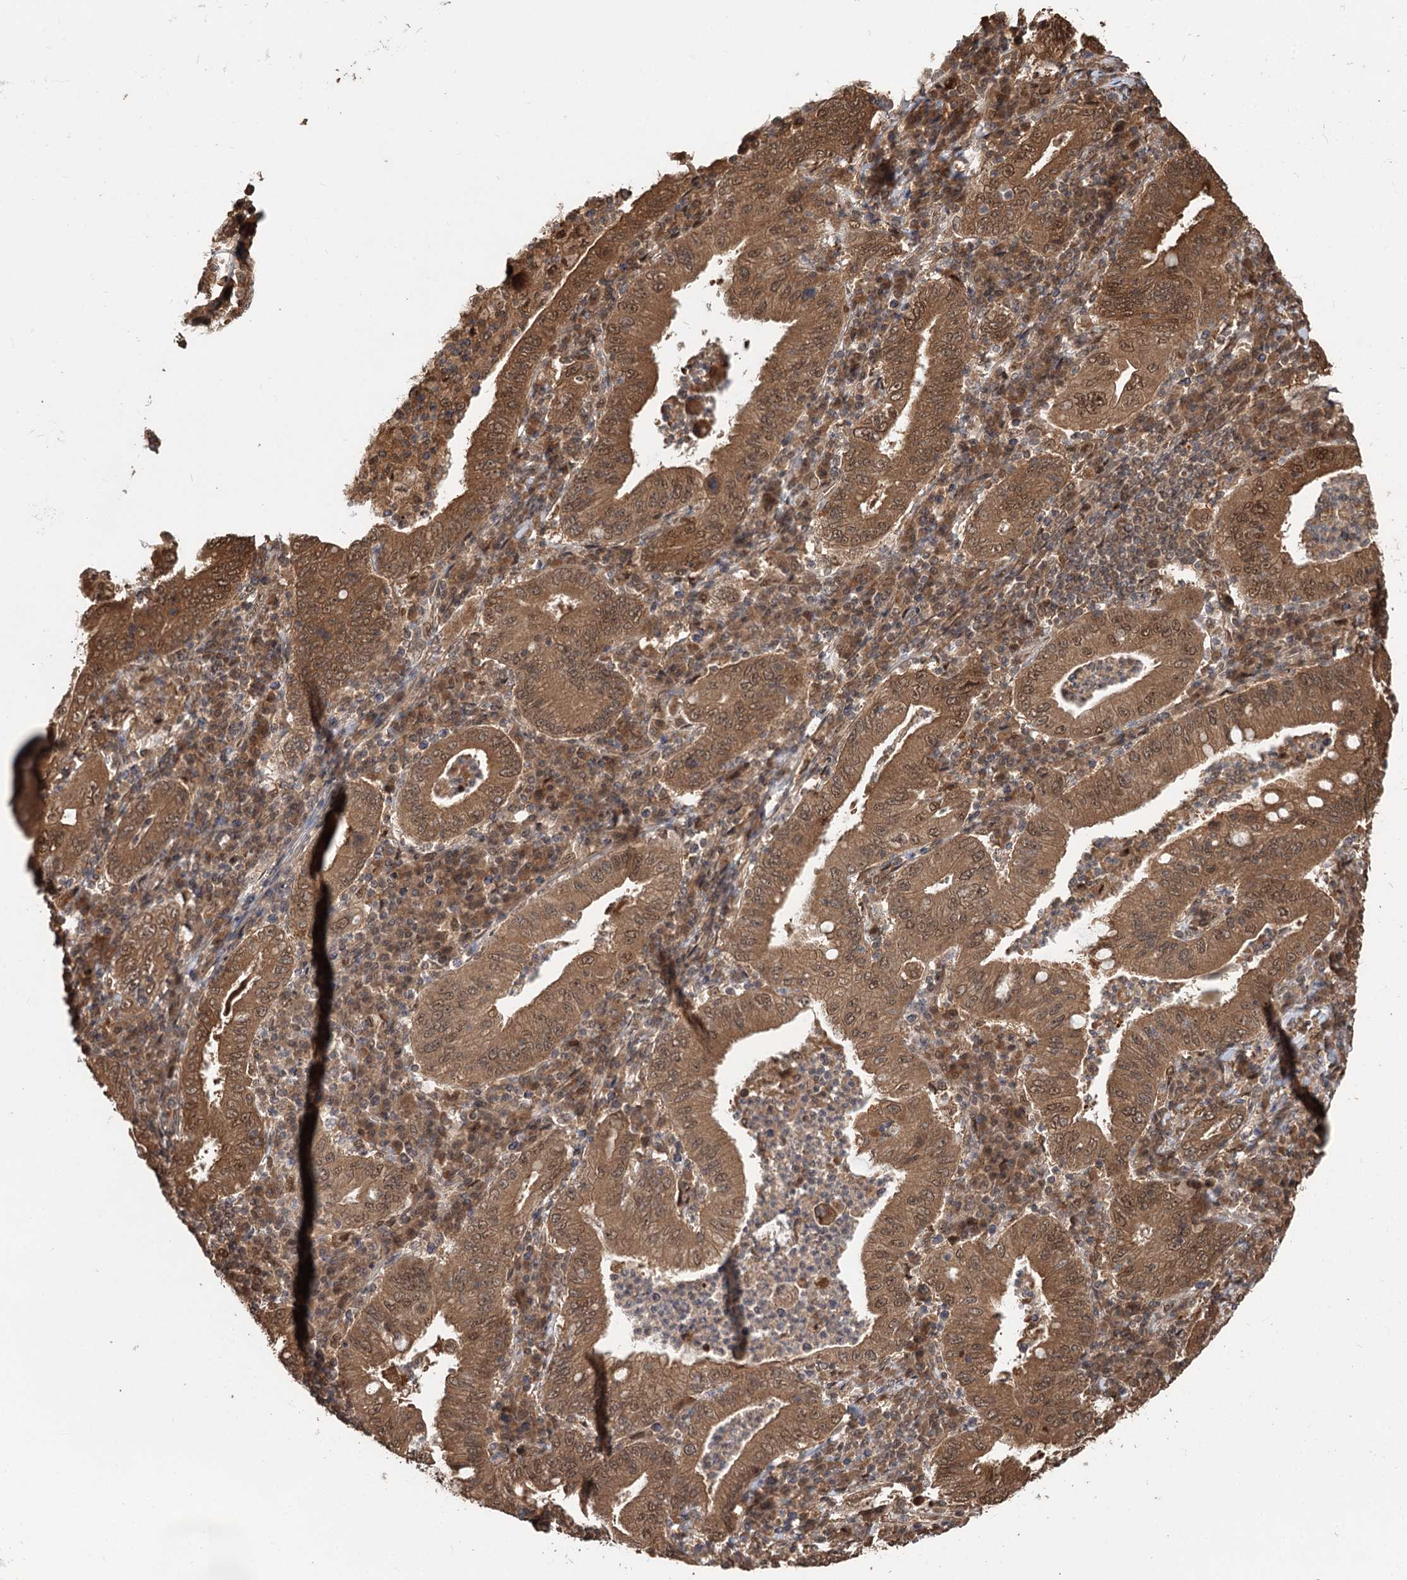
{"staining": {"intensity": "moderate", "quantity": ">75%", "location": "cytoplasmic/membranous,nuclear"}, "tissue": "stomach cancer", "cell_type": "Tumor cells", "image_type": "cancer", "snomed": [{"axis": "morphology", "description": "Normal tissue, NOS"}, {"axis": "morphology", "description": "Adenocarcinoma, NOS"}, {"axis": "topography", "description": "Esophagus"}, {"axis": "topography", "description": "Stomach, upper"}, {"axis": "topography", "description": "Peripheral nerve tissue"}], "caption": "A brown stain labels moderate cytoplasmic/membranous and nuclear positivity of a protein in stomach cancer tumor cells.", "gene": "N6AMT1", "patient": {"sex": "male", "age": 62}}